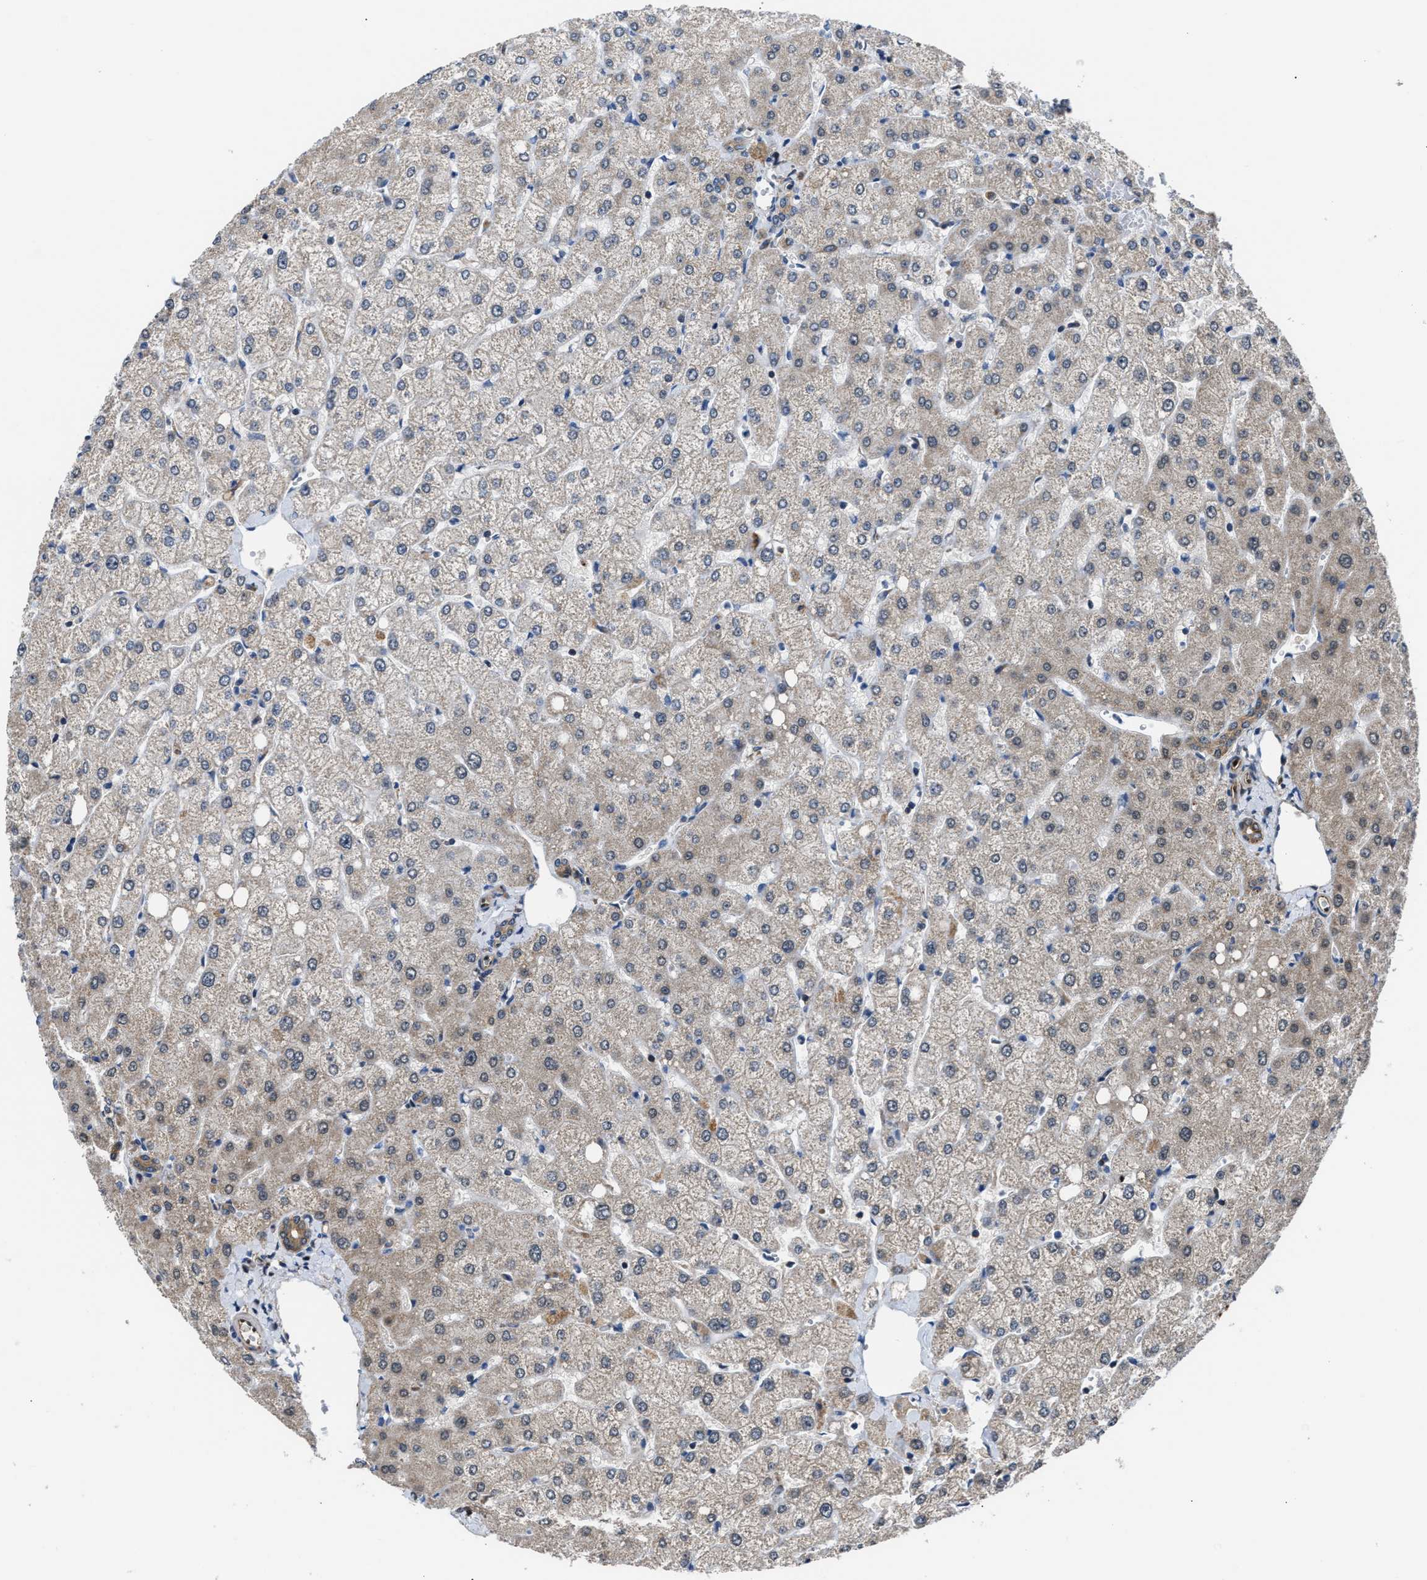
{"staining": {"intensity": "moderate", "quantity": "25%-75%", "location": "cytoplasmic/membranous"}, "tissue": "liver", "cell_type": "Cholangiocytes", "image_type": "normal", "snomed": [{"axis": "morphology", "description": "Normal tissue, NOS"}, {"axis": "topography", "description": "Liver"}], "caption": "Liver stained with immunohistochemistry (IHC) displays moderate cytoplasmic/membranous expression in about 25%-75% of cholangiocytes.", "gene": "PPA1", "patient": {"sex": "female", "age": 54}}